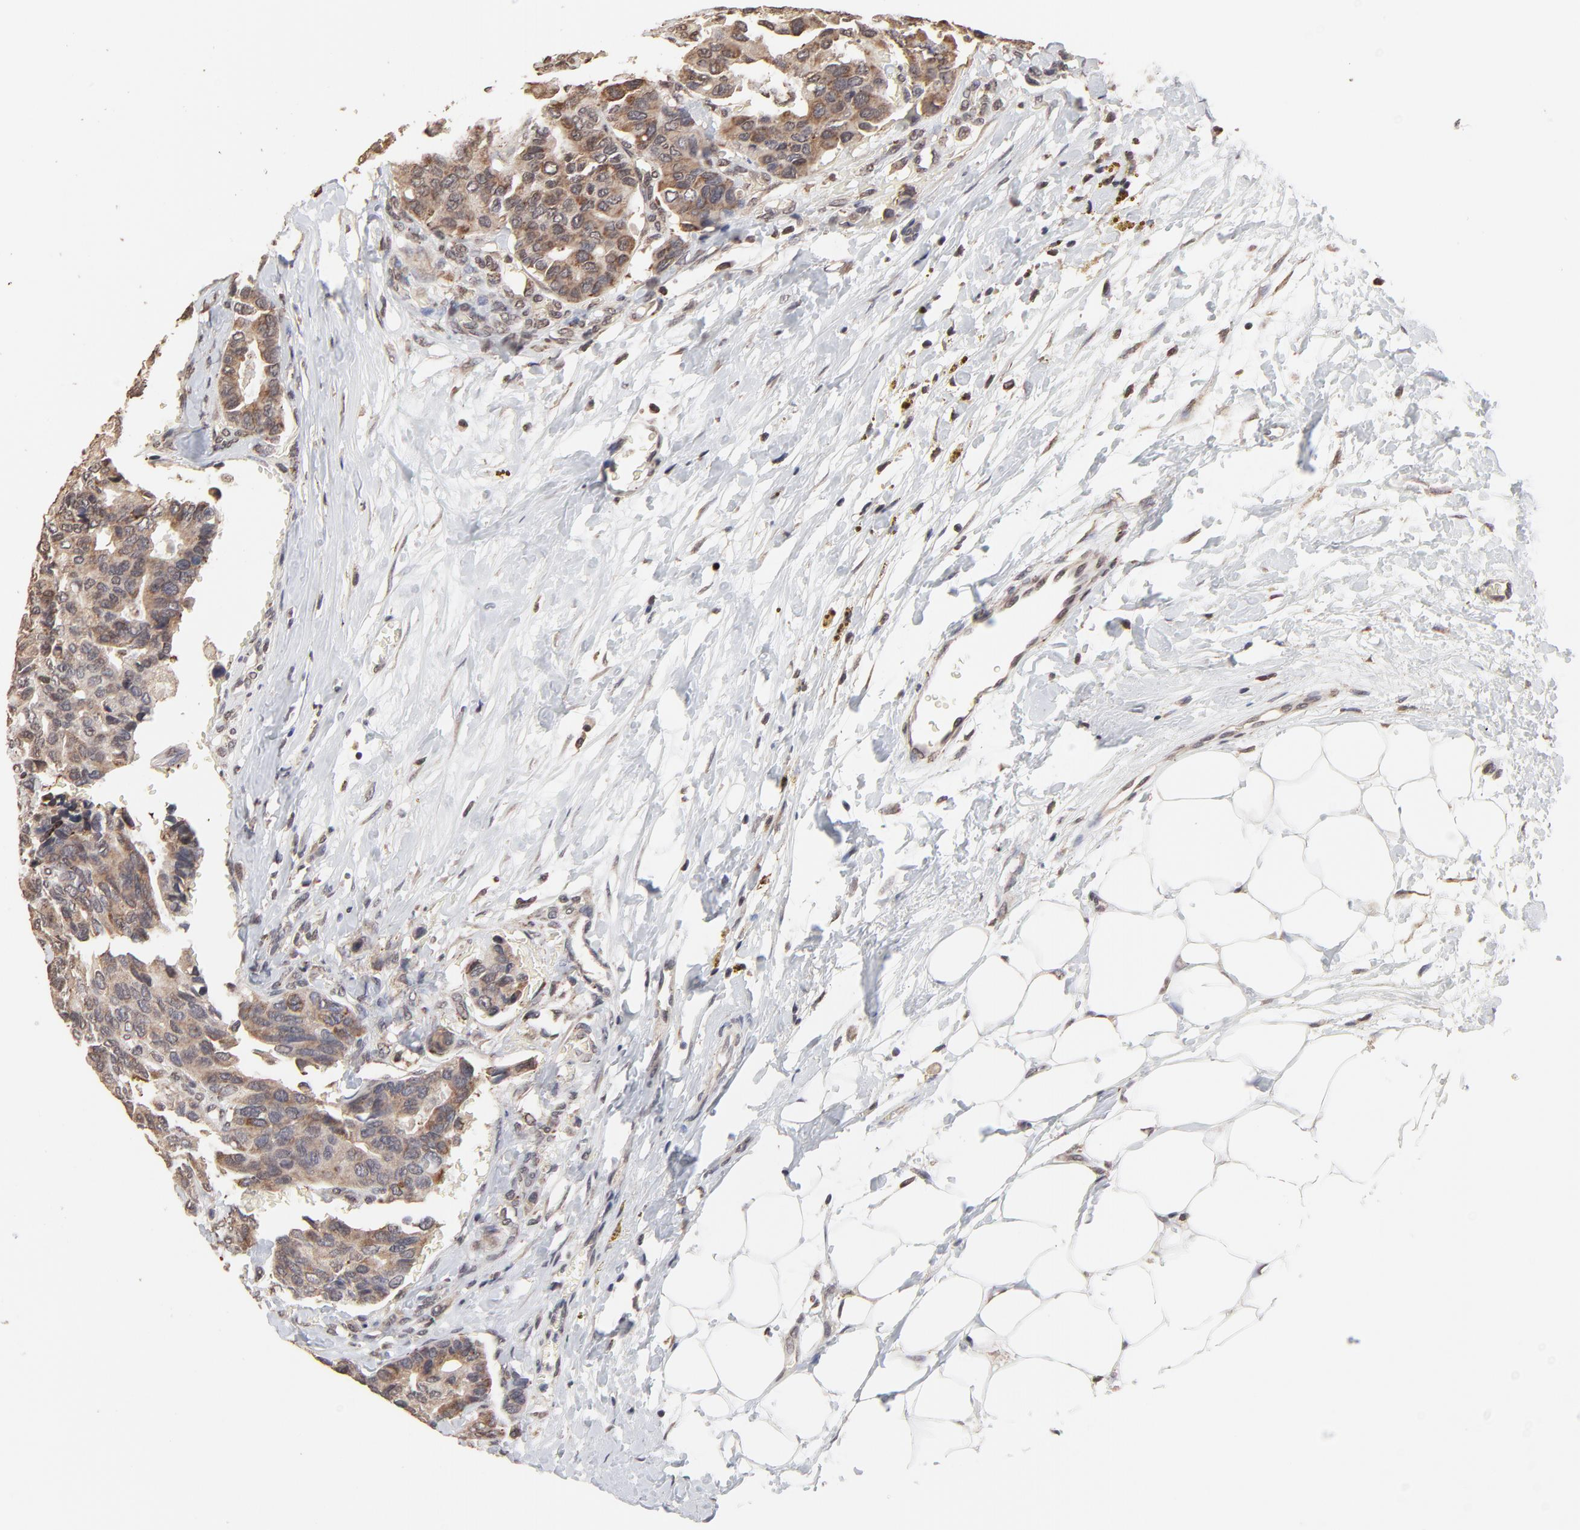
{"staining": {"intensity": "weak", "quantity": ">75%", "location": "cytoplasmic/membranous"}, "tissue": "breast cancer", "cell_type": "Tumor cells", "image_type": "cancer", "snomed": [{"axis": "morphology", "description": "Duct carcinoma"}, {"axis": "topography", "description": "Breast"}], "caption": "A low amount of weak cytoplasmic/membranous positivity is seen in approximately >75% of tumor cells in breast infiltrating ductal carcinoma tissue.", "gene": "CHM", "patient": {"sex": "female", "age": 69}}